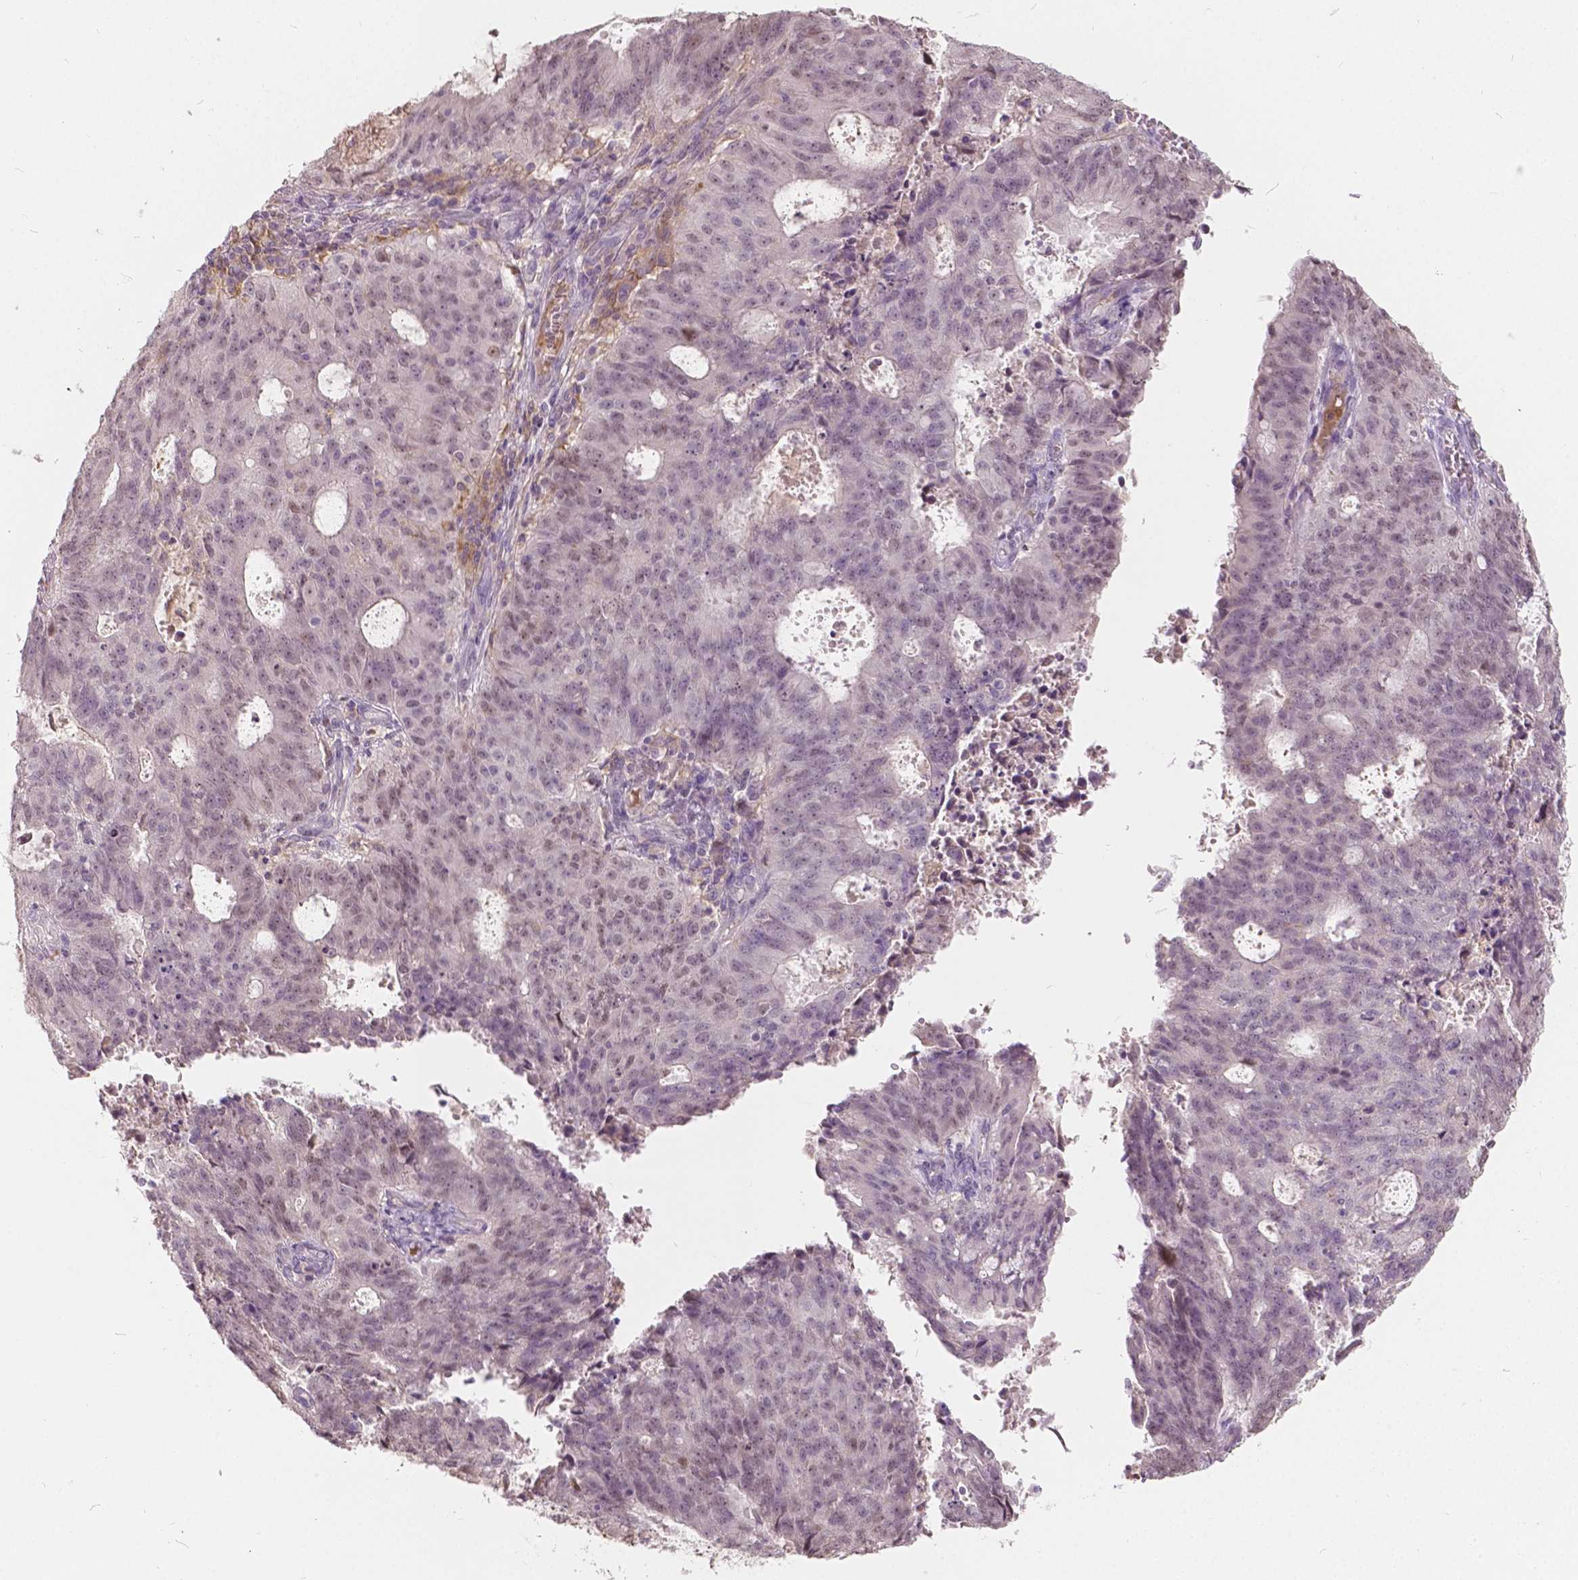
{"staining": {"intensity": "weak", "quantity": "25%-75%", "location": "nuclear"}, "tissue": "endometrial cancer", "cell_type": "Tumor cells", "image_type": "cancer", "snomed": [{"axis": "morphology", "description": "Adenocarcinoma, NOS"}, {"axis": "topography", "description": "Endometrium"}], "caption": "Immunohistochemical staining of human endometrial cancer (adenocarcinoma) demonstrates low levels of weak nuclear protein positivity in approximately 25%-75% of tumor cells.", "gene": "DLX6", "patient": {"sex": "female", "age": 82}}